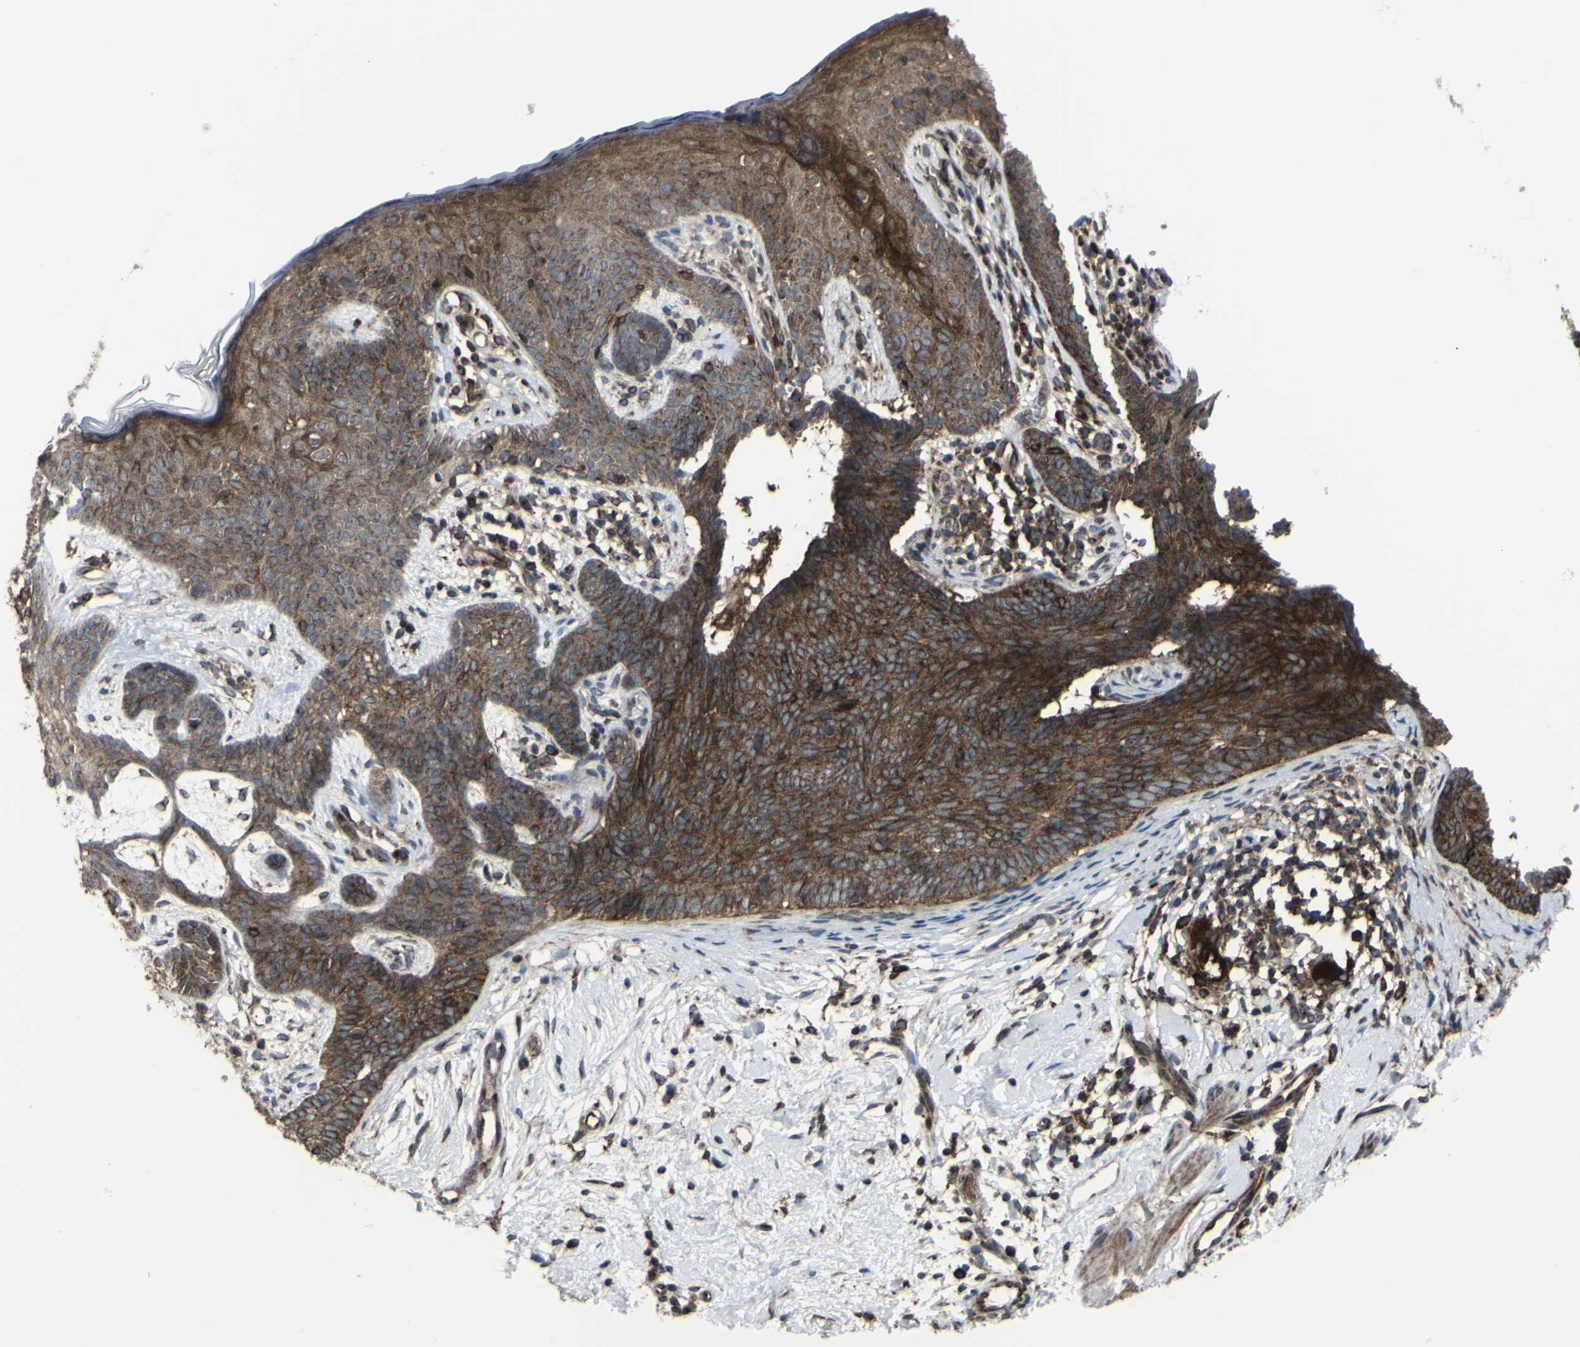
{"staining": {"intensity": "strong", "quantity": ">75%", "location": "cytoplasmic/membranous"}, "tissue": "skin cancer", "cell_type": "Tumor cells", "image_type": "cancer", "snomed": [{"axis": "morphology", "description": "Developmental malformation"}, {"axis": "morphology", "description": "Basal cell carcinoma"}, {"axis": "topography", "description": "Skin"}], "caption": "Strong cytoplasmic/membranous protein expression is identified in approximately >75% of tumor cells in skin cancer. (DAB (3,3'-diaminobenzidine) = brown stain, brightfield microscopy at high magnification).", "gene": "NAPA", "patient": {"sex": "female", "age": 62}}